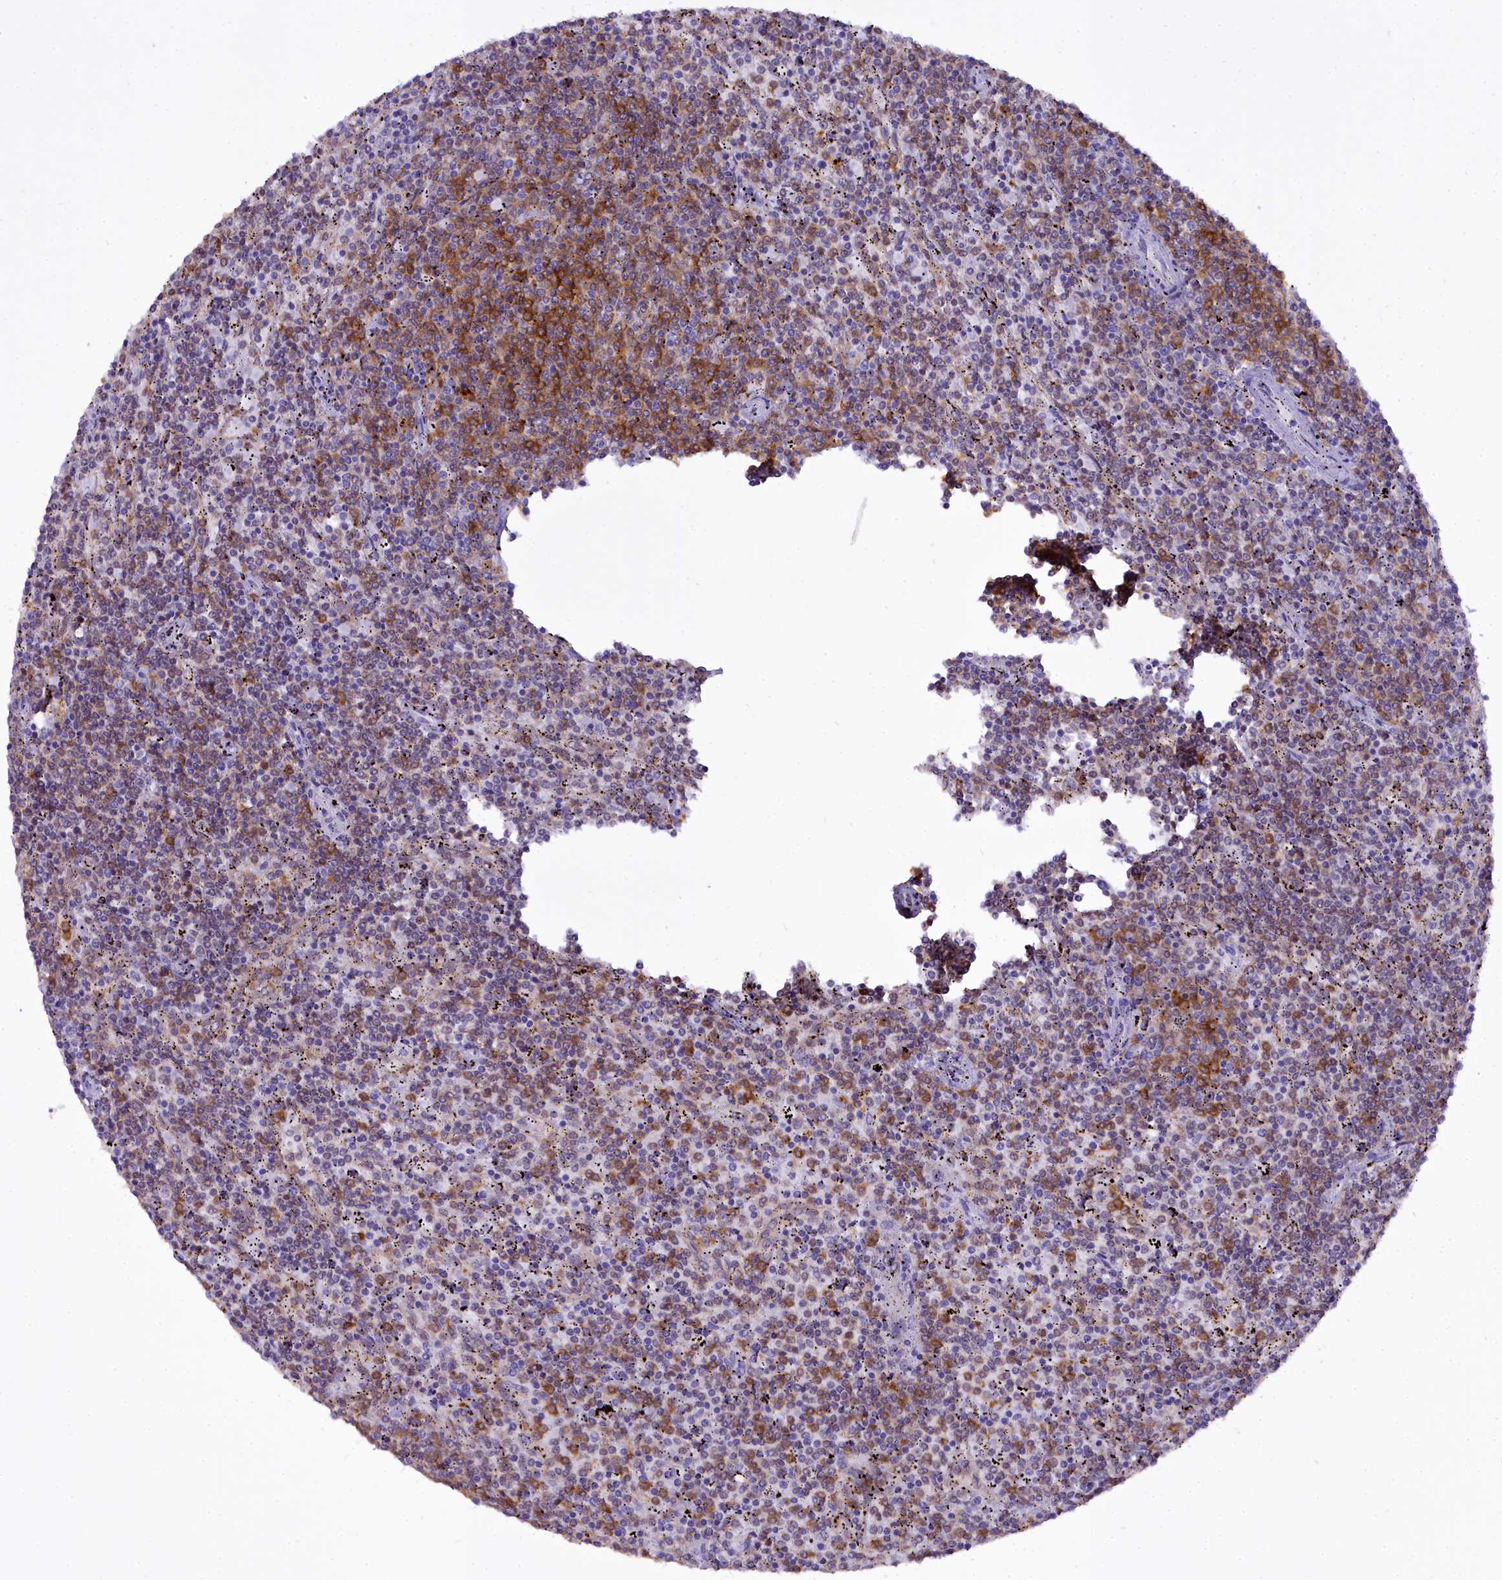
{"staining": {"intensity": "strong", "quantity": "25%-75%", "location": "cytoplasmic/membranous"}, "tissue": "lymphoma", "cell_type": "Tumor cells", "image_type": "cancer", "snomed": [{"axis": "morphology", "description": "Malignant lymphoma, non-Hodgkin's type, Low grade"}, {"axis": "topography", "description": "Spleen"}], "caption": "Protein staining by immunohistochemistry (IHC) reveals strong cytoplasmic/membranous positivity in approximately 25%-75% of tumor cells in lymphoma.", "gene": "BLNK", "patient": {"sex": "female", "age": 50}}